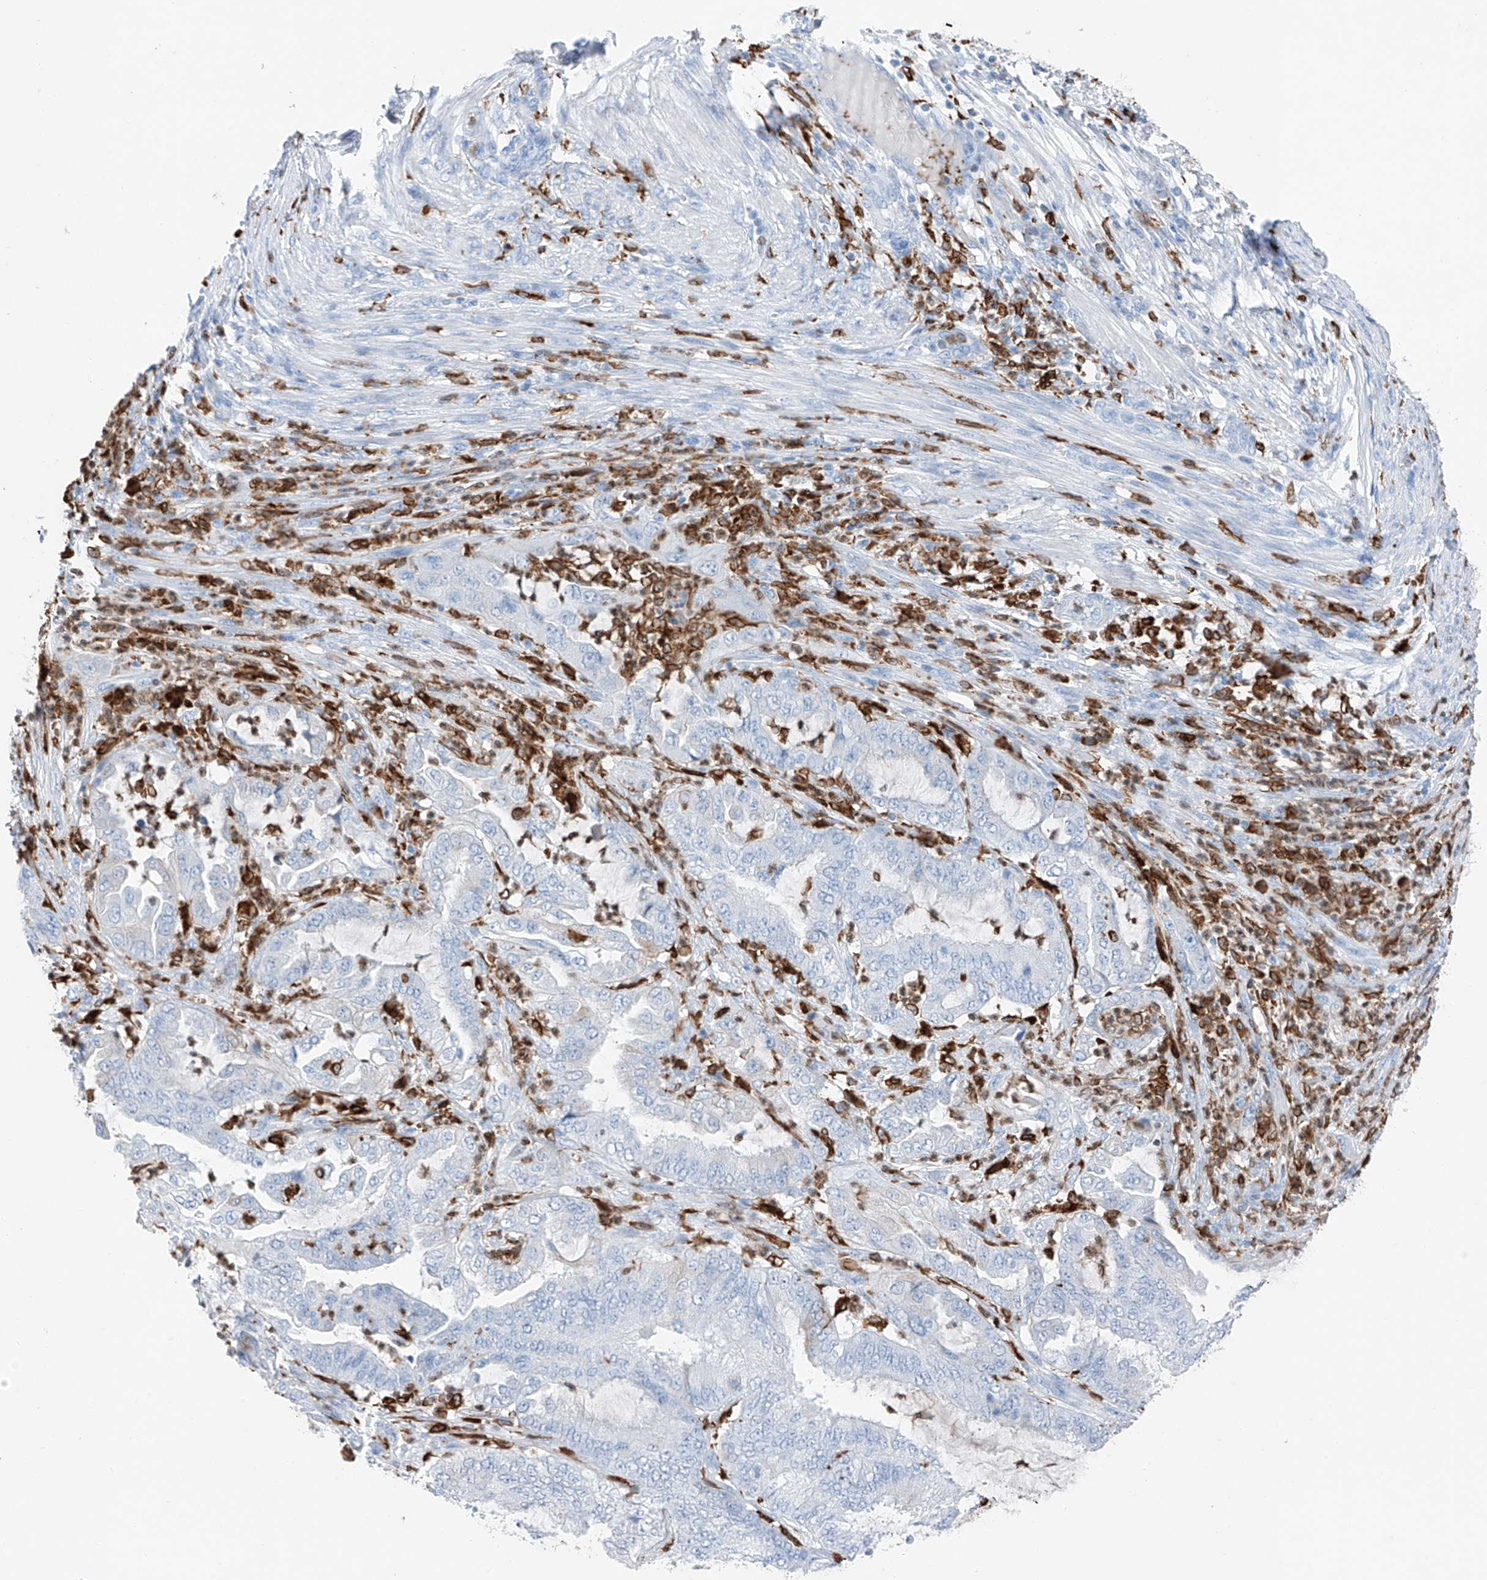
{"staining": {"intensity": "negative", "quantity": "none", "location": "none"}, "tissue": "endometrial cancer", "cell_type": "Tumor cells", "image_type": "cancer", "snomed": [{"axis": "morphology", "description": "Adenocarcinoma, NOS"}, {"axis": "topography", "description": "Endometrium"}], "caption": "Micrograph shows no protein positivity in tumor cells of endometrial adenocarcinoma tissue.", "gene": "TBXAS1", "patient": {"sex": "female", "age": 51}}